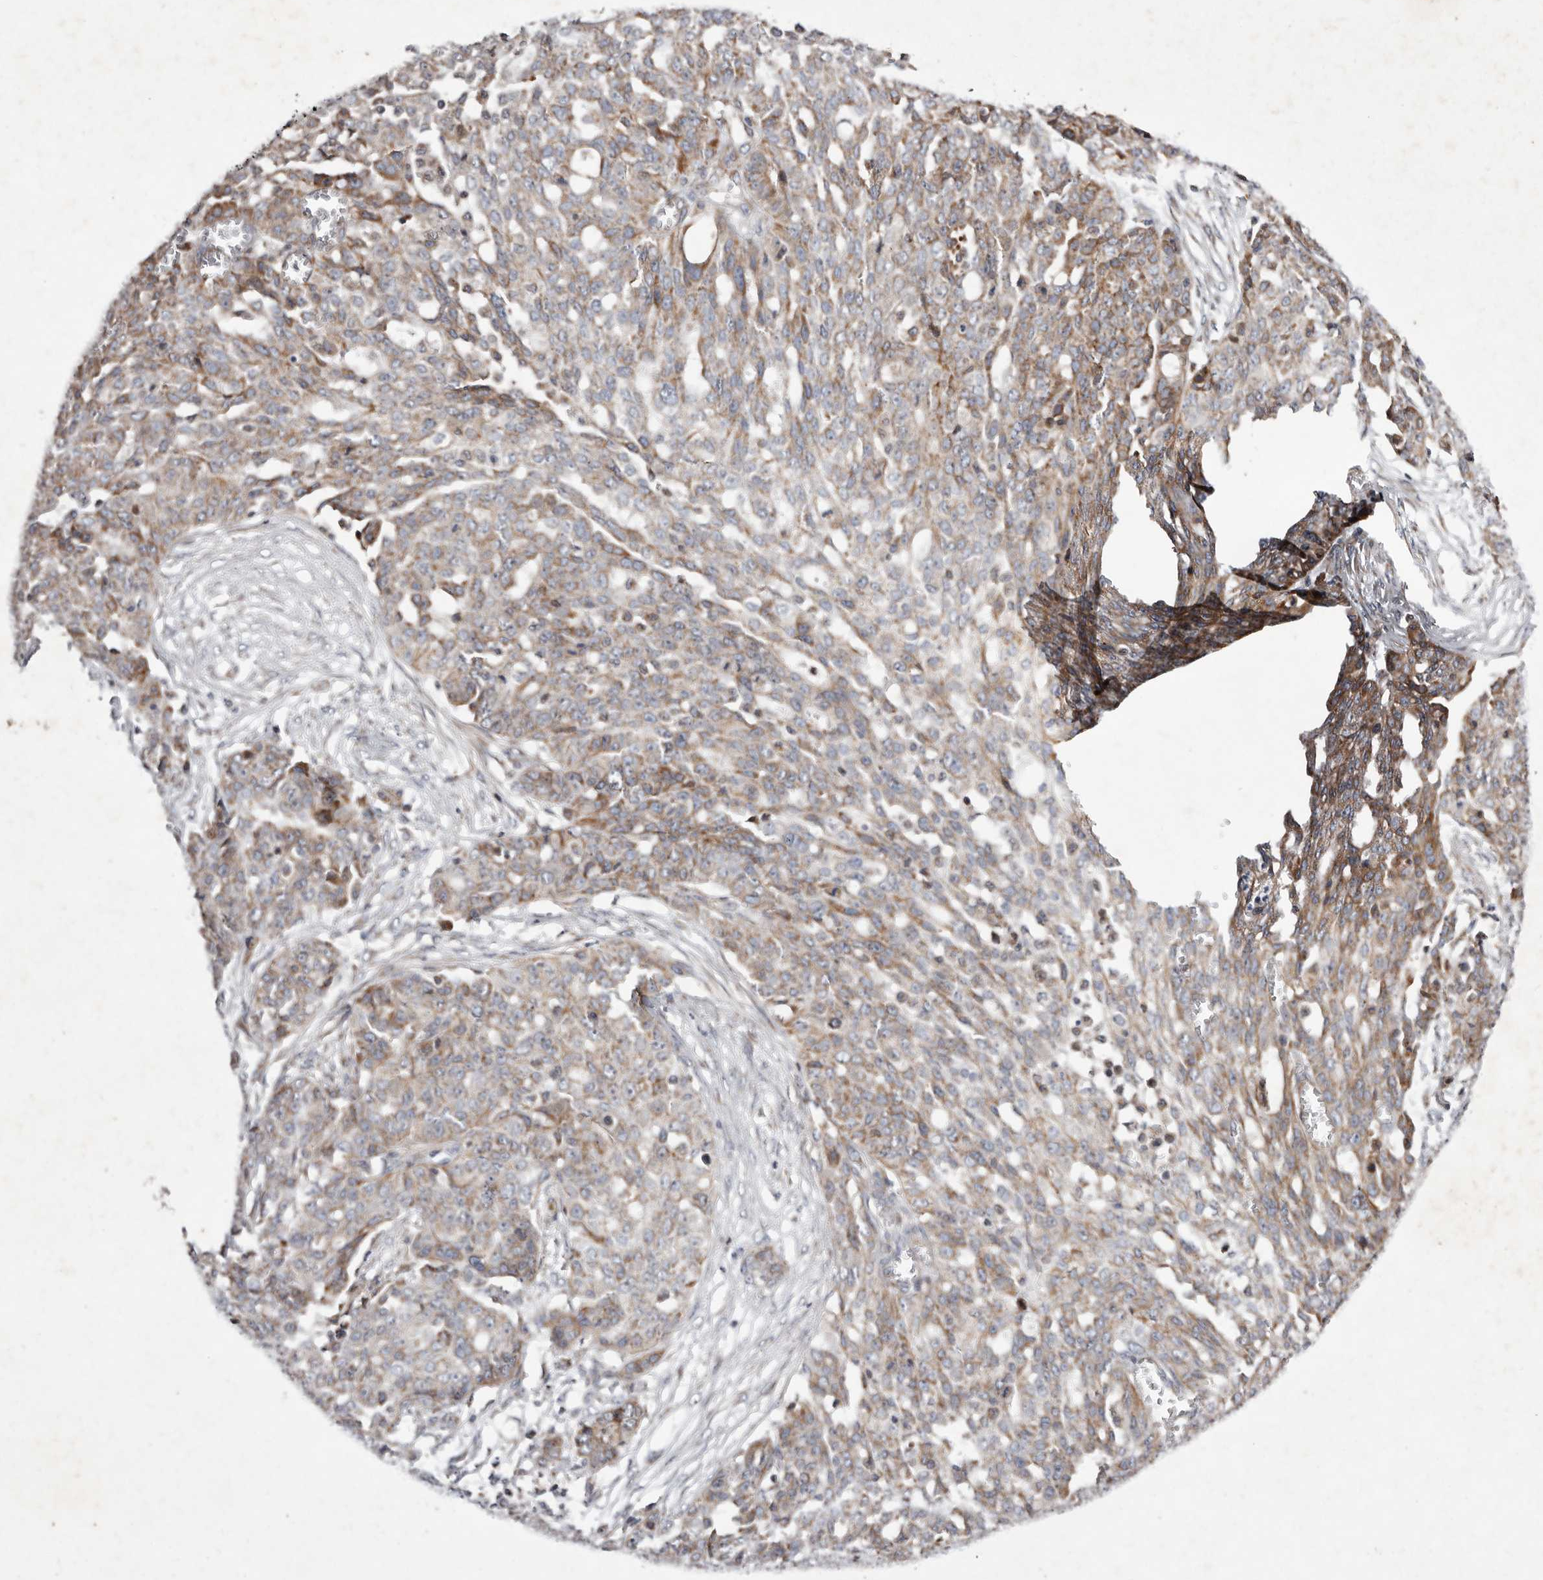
{"staining": {"intensity": "moderate", "quantity": ">75%", "location": "cytoplasmic/membranous"}, "tissue": "ovarian cancer", "cell_type": "Tumor cells", "image_type": "cancer", "snomed": [{"axis": "morphology", "description": "Cystadenocarcinoma, serous, NOS"}, {"axis": "topography", "description": "Soft tissue"}, {"axis": "topography", "description": "Ovary"}], "caption": "About >75% of tumor cells in human ovarian cancer show moderate cytoplasmic/membranous protein expression as visualized by brown immunohistochemical staining.", "gene": "TIMM17B", "patient": {"sex": "female", "age": 57}}